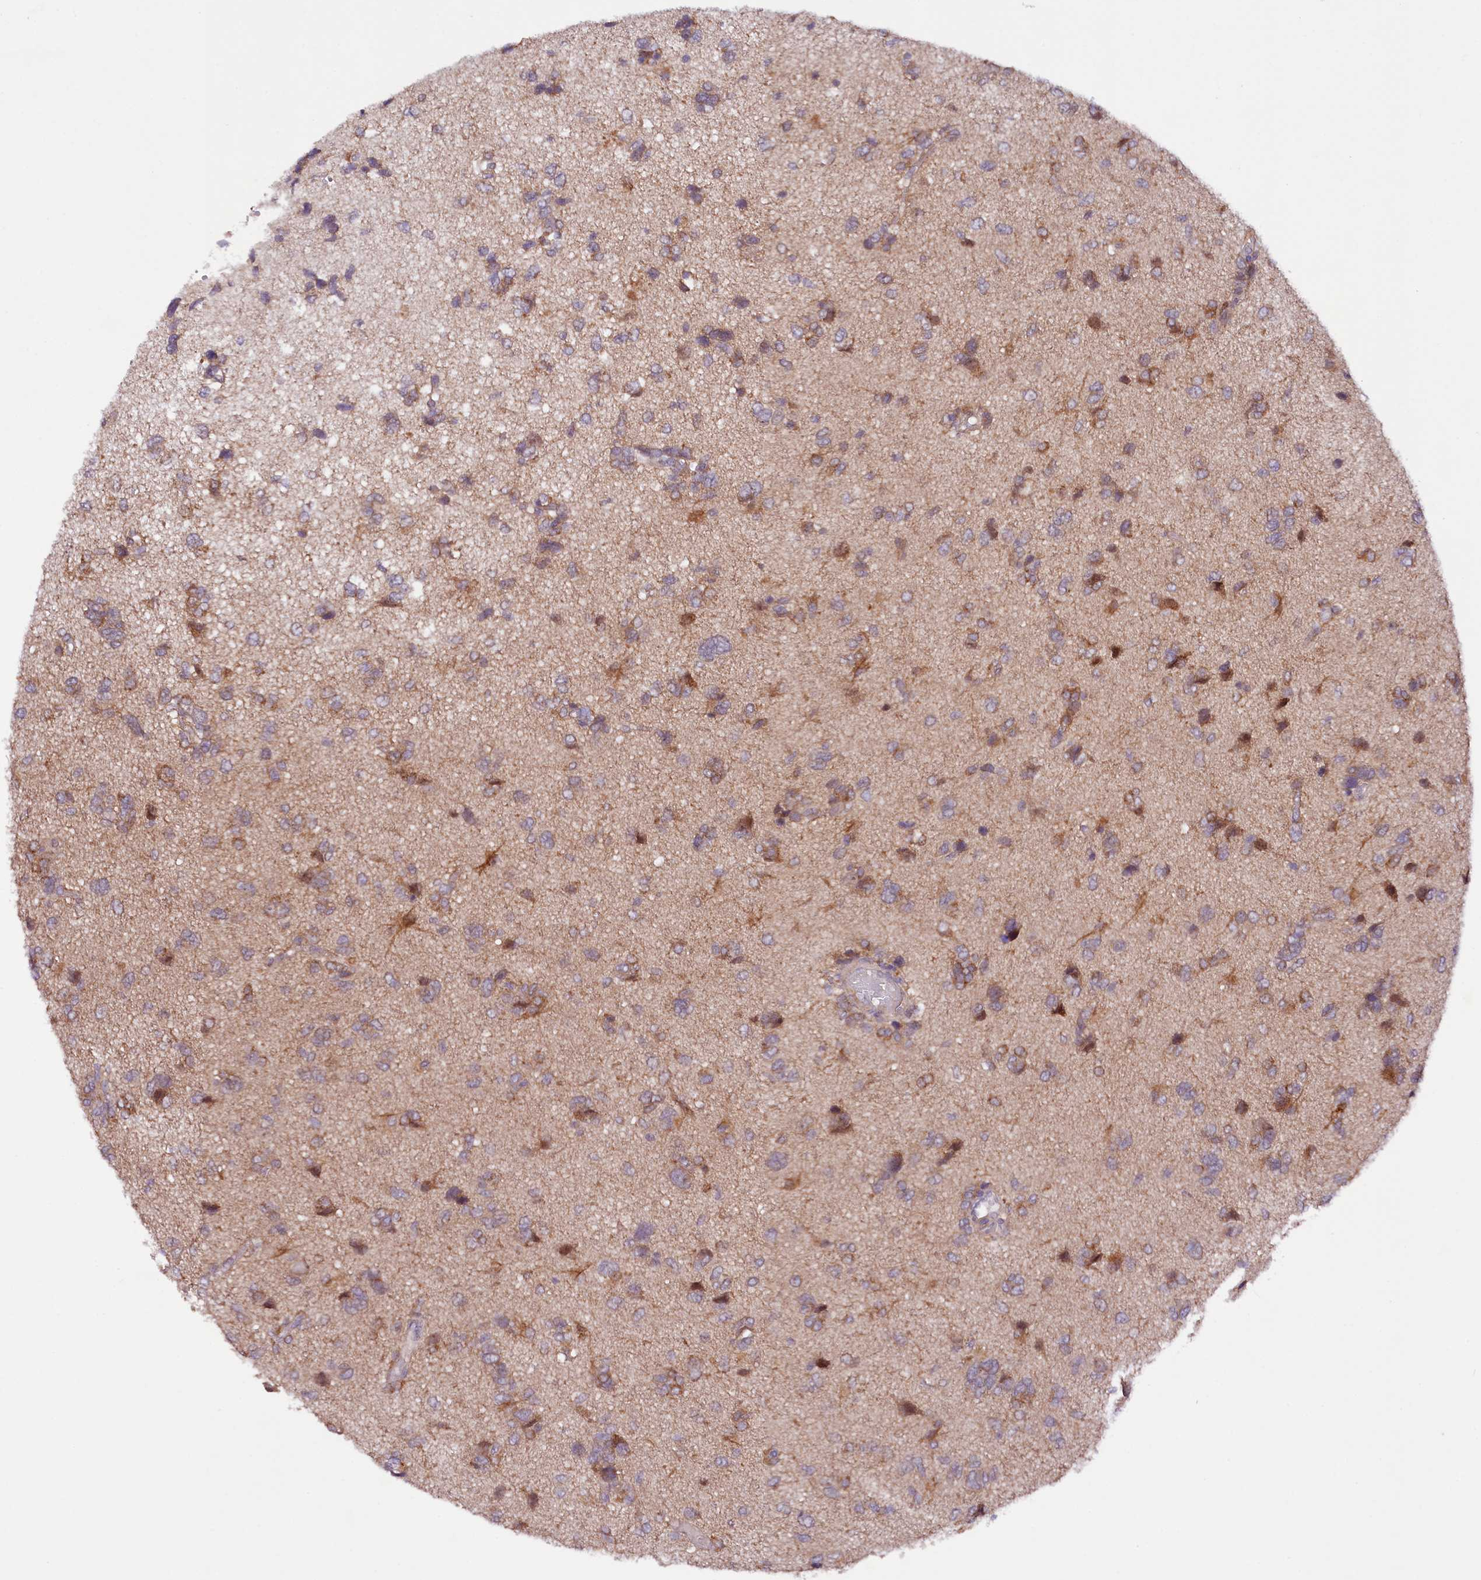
{"staining": {"intensity": "moderate", "quantity": "25%-75%", "location": "cytoplasmic/membranous"}, "tissue": "glioma", "cell_type": "Tumor cells", "image_type": "cancer", "snomed": [{"axis": "morphology", "description": "Glioma, malignant, High grade"}, {"axis": "topography", "description": "Brain"}], "caption": "Protein expression analysis of glioma exhibits moderate cytoplasmic/membranous positivity in approximately 25%-75% of tumor cells.", "gene": "PHLDB1", "patient": {"sex": "female", "age": 59}}